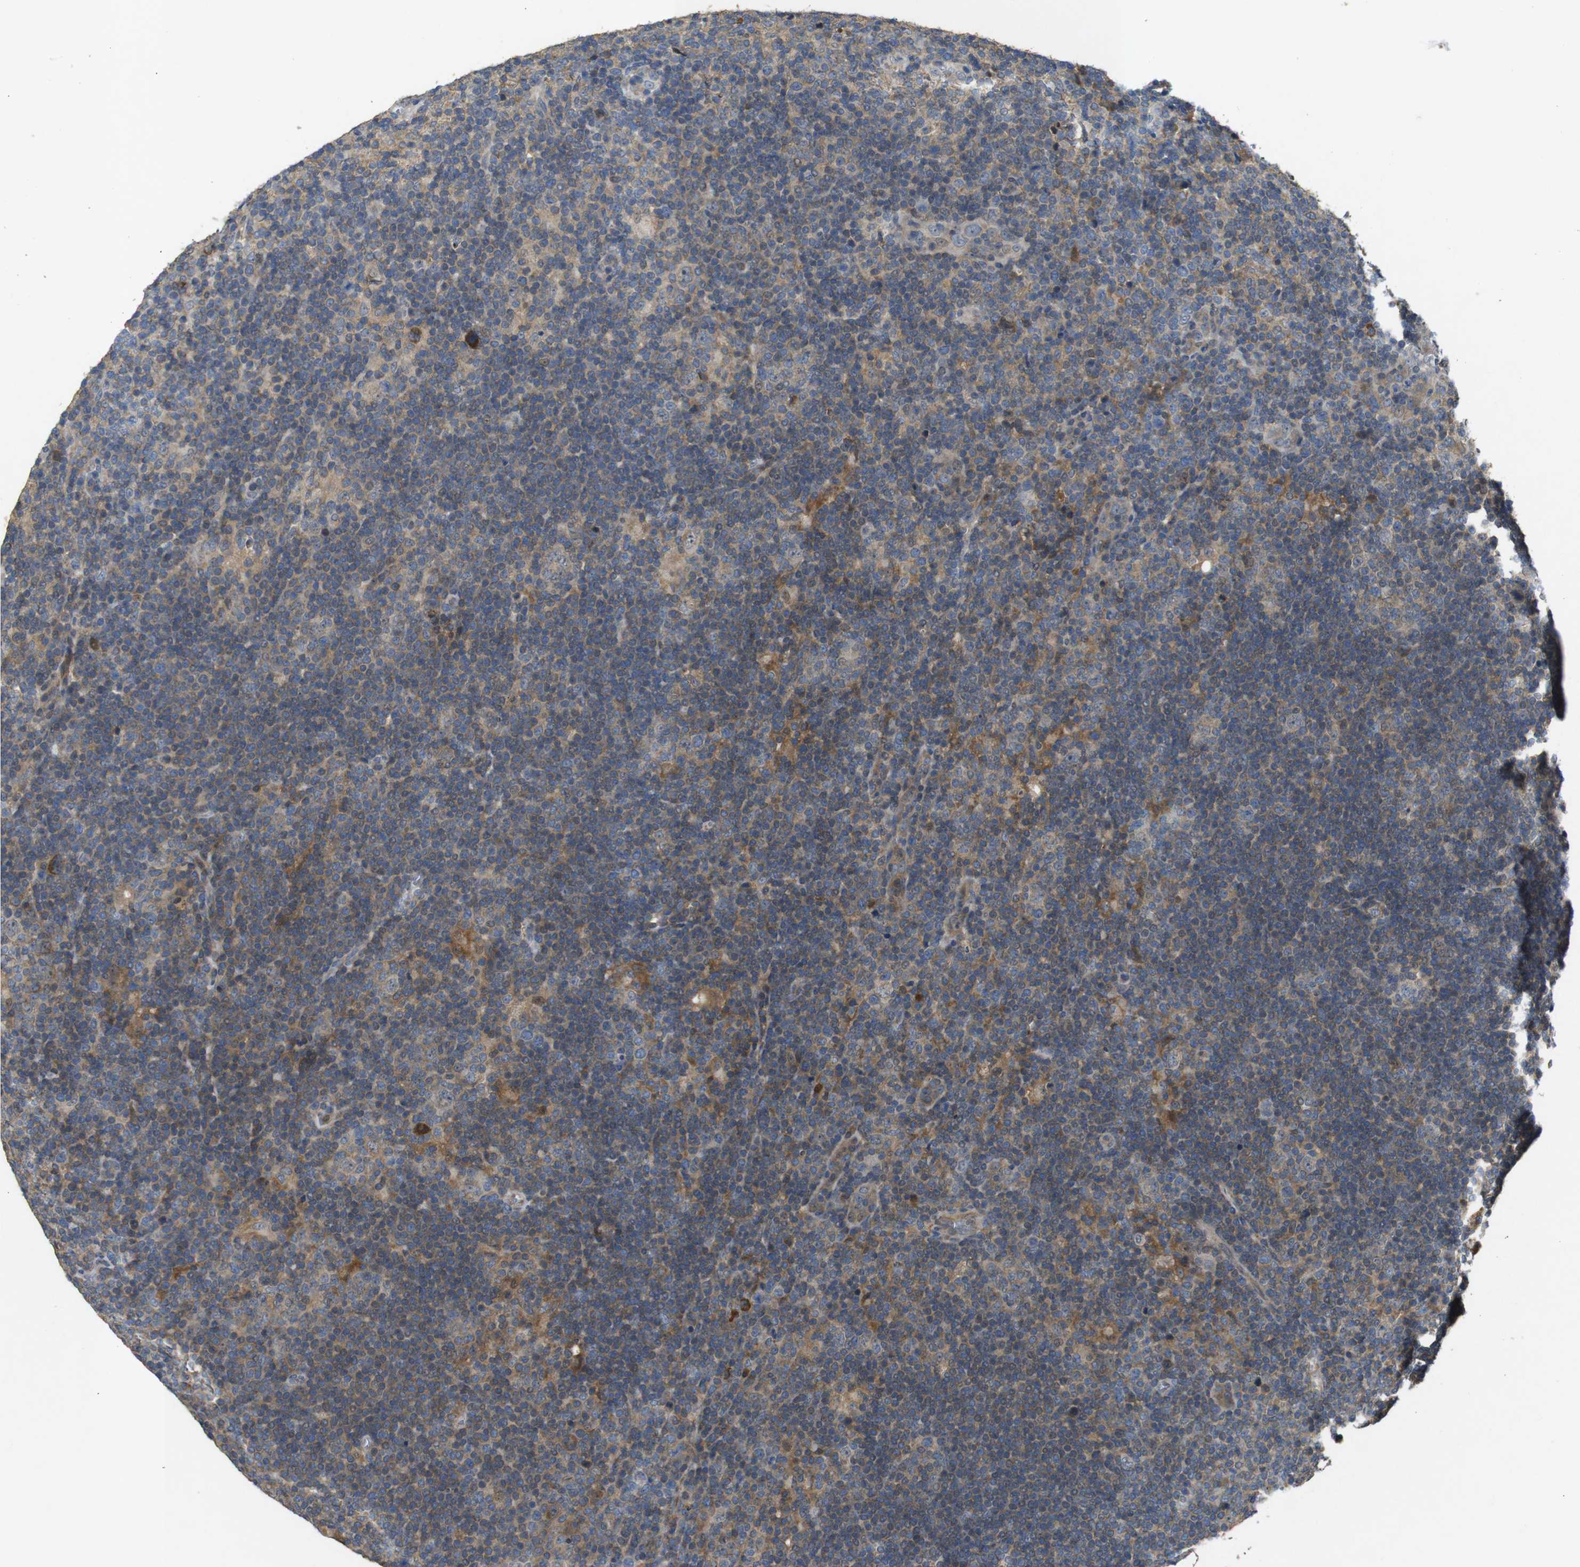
{"staining": {"intensity": "weak", "quantity": ">75%", "location": "cytoplasmic/membranous"}, "tissue": "lymphoma", "cell_type": "Tumor cells", "image_type": "cancer", "snomed": [{"axis": "morphology", "description": "Hodgkin's disease, NOS"}, {"axis": "topography", "description": "Lymph node"}], "caption": "The image reveals staining of lymphoma, revealing weak cytoplasmic/membranous protein positivity (brown color) within tumor cells. The protein of interest is stained brown, and the nuclei are stained in blue (DAB (3,3'-diaminobenzidine) IHC with brightfield microscopy, high magnification).", "gene": "MAGI2", "patient": {"sex": "female", "age": 57}}